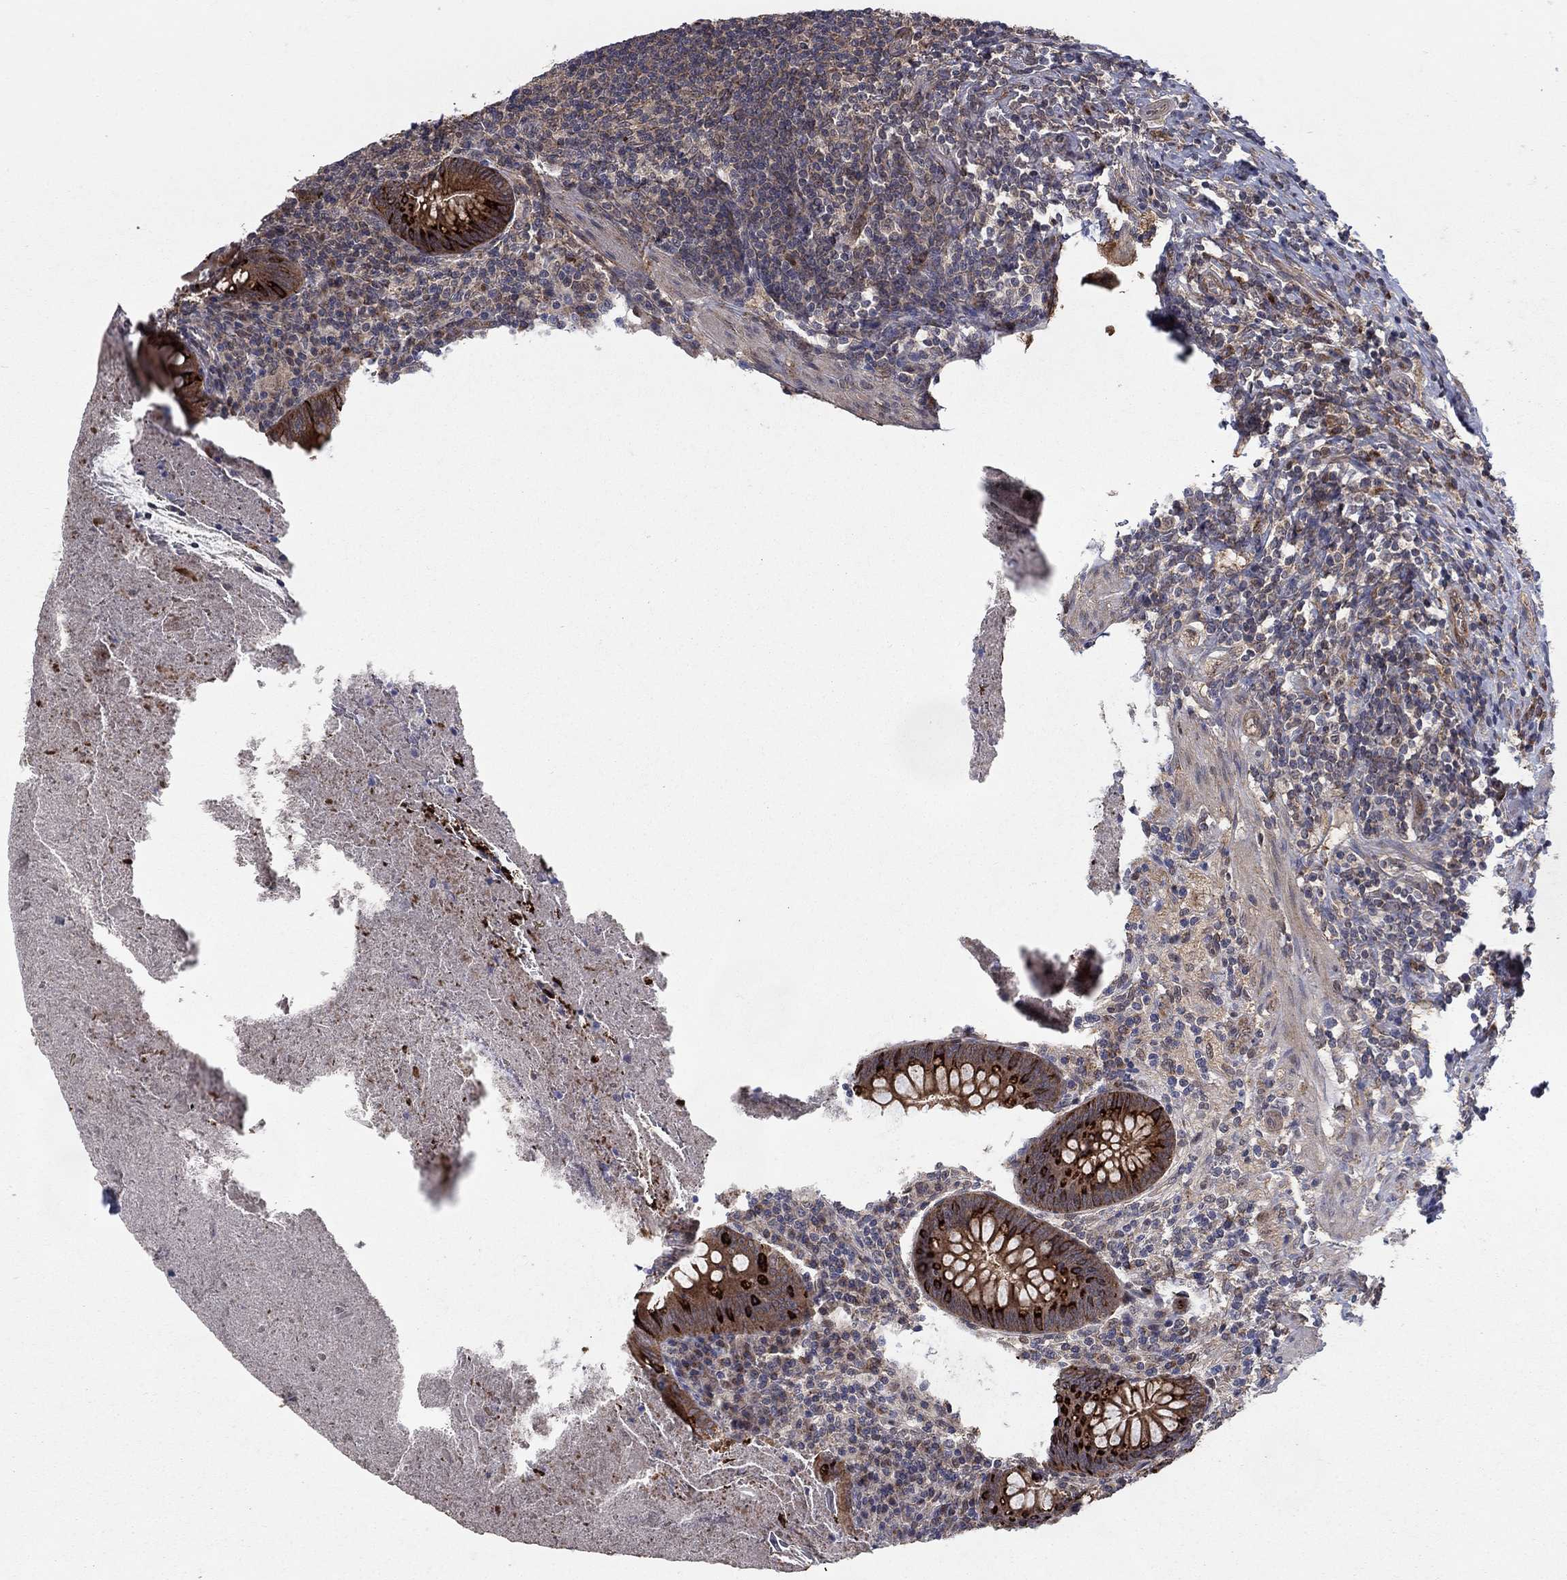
{"staining": {"intensity": "strong", "quantity": ">75%", "location": "cytoplasmic/membranous,nuclear"}, "tissue": "appendix", "cell_type": "Glandular cells", "image_type": "normal", "snomed": [{"axis": "morphology", "description": "Normal tissue, NOS"}, {"axis": "topography", "description": "Appendix"}], "caption": "This image shows immunohistochemistry staining of unremarkable human appendix, with high strong cytoplasmic/membranous,nuclear expression in about >75% of glandular cells.", "gene": "SH3RF1", "patient": {"sex": "male", "age": 47}}